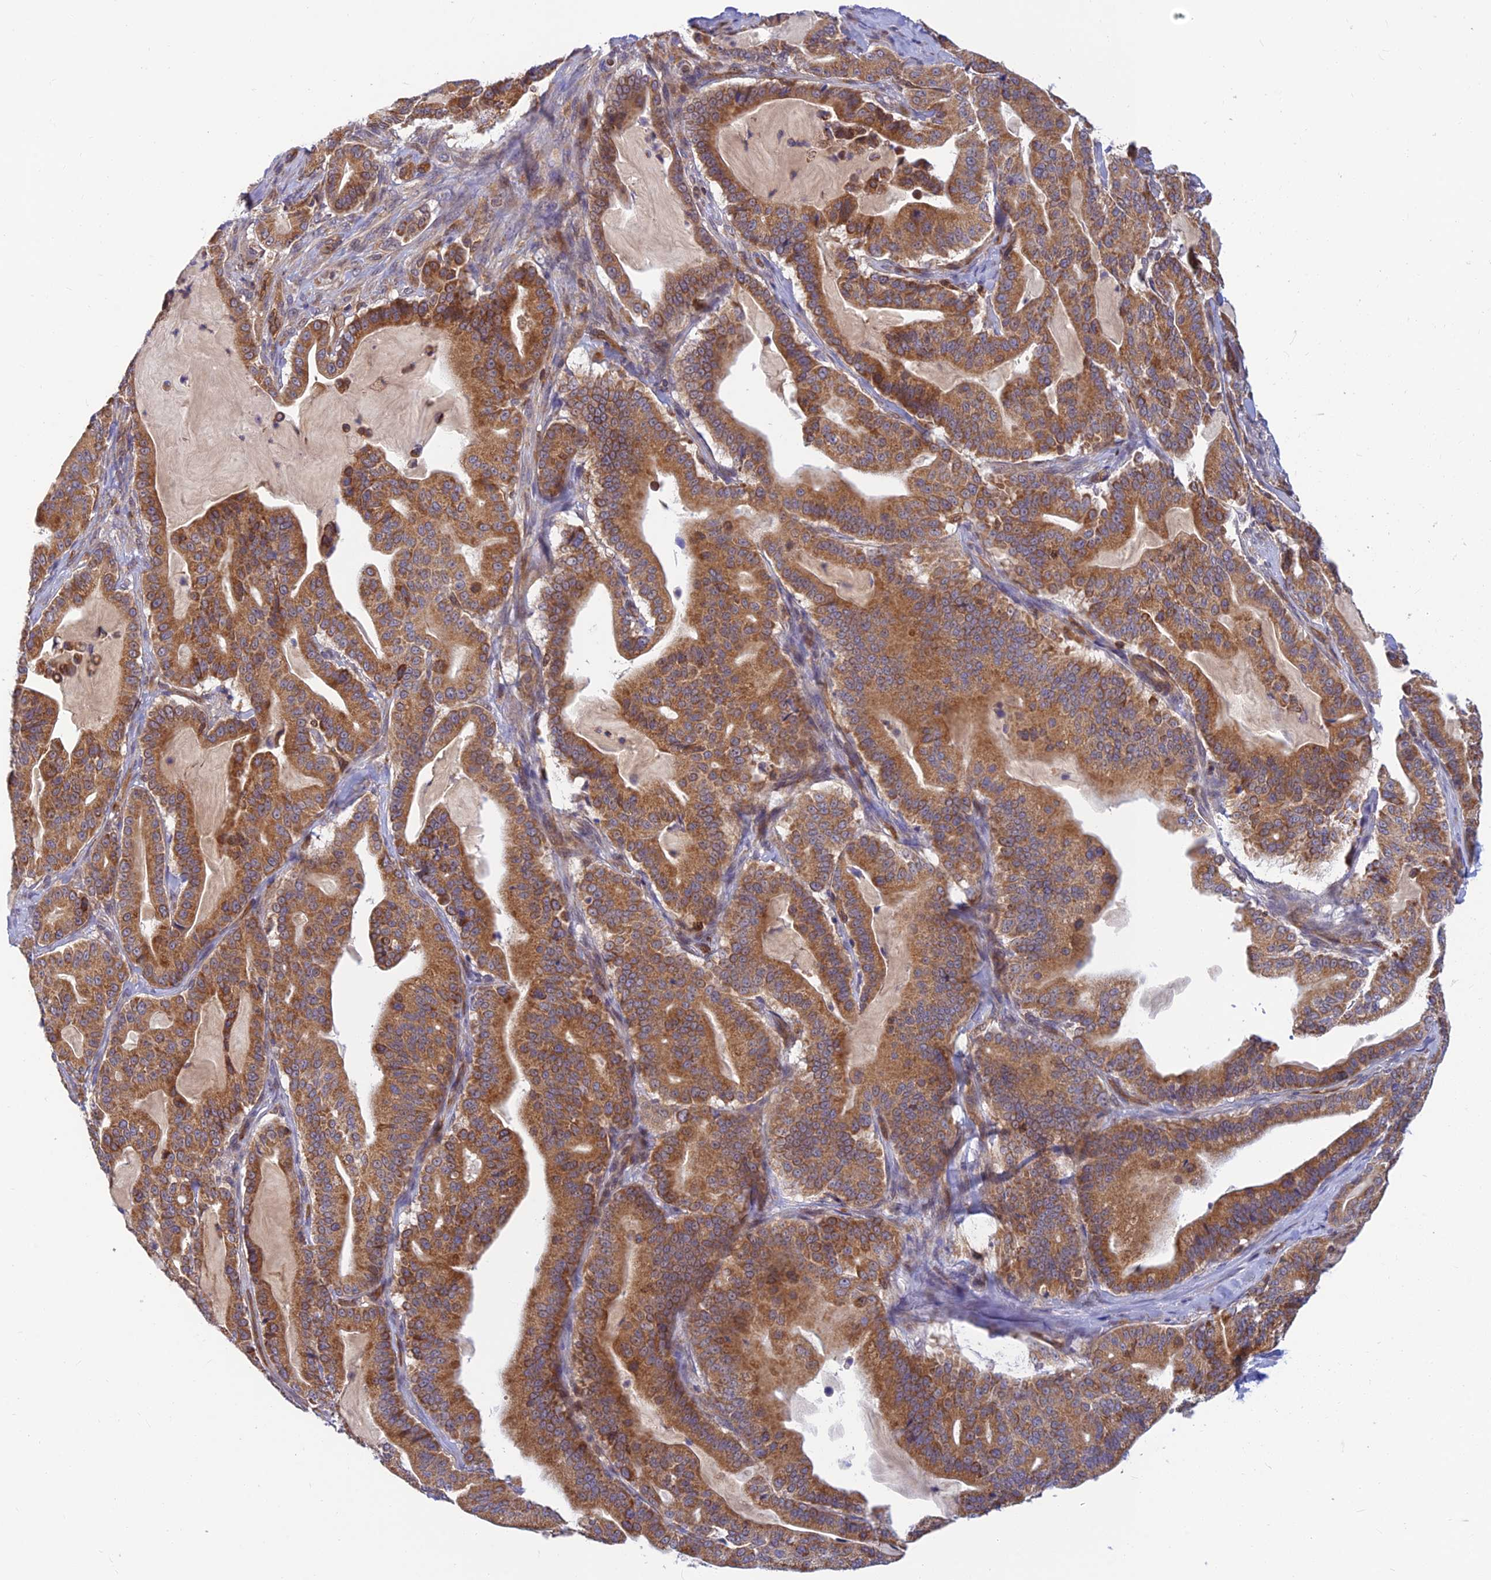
{"staining": {"intensity": "moderate", "quantity": ">75%", "location": "cytoplasmic/membranous"}, "tissue": "pancreatic cancer", "cell_type": "Tumor cells", "image_type": "cancer", "snomed": [{"axis": "morphology", "description": "Adenocarcinoma, NOS"}, {"axis": "topography", "description": "Pancreas"}], "caption": "Adenocarcinoma (pancreatic) stained with immunohistochemistry (IHC) shows moderate cytoplasmic/membranous positivity in approximately >75% of tumor cells. Immunohistochemistry (ihc) stains the protein in brown and the nuclei are stained blue.", "gene": "LYSMD2", "patient": {"sex": "male", "age": 63}}